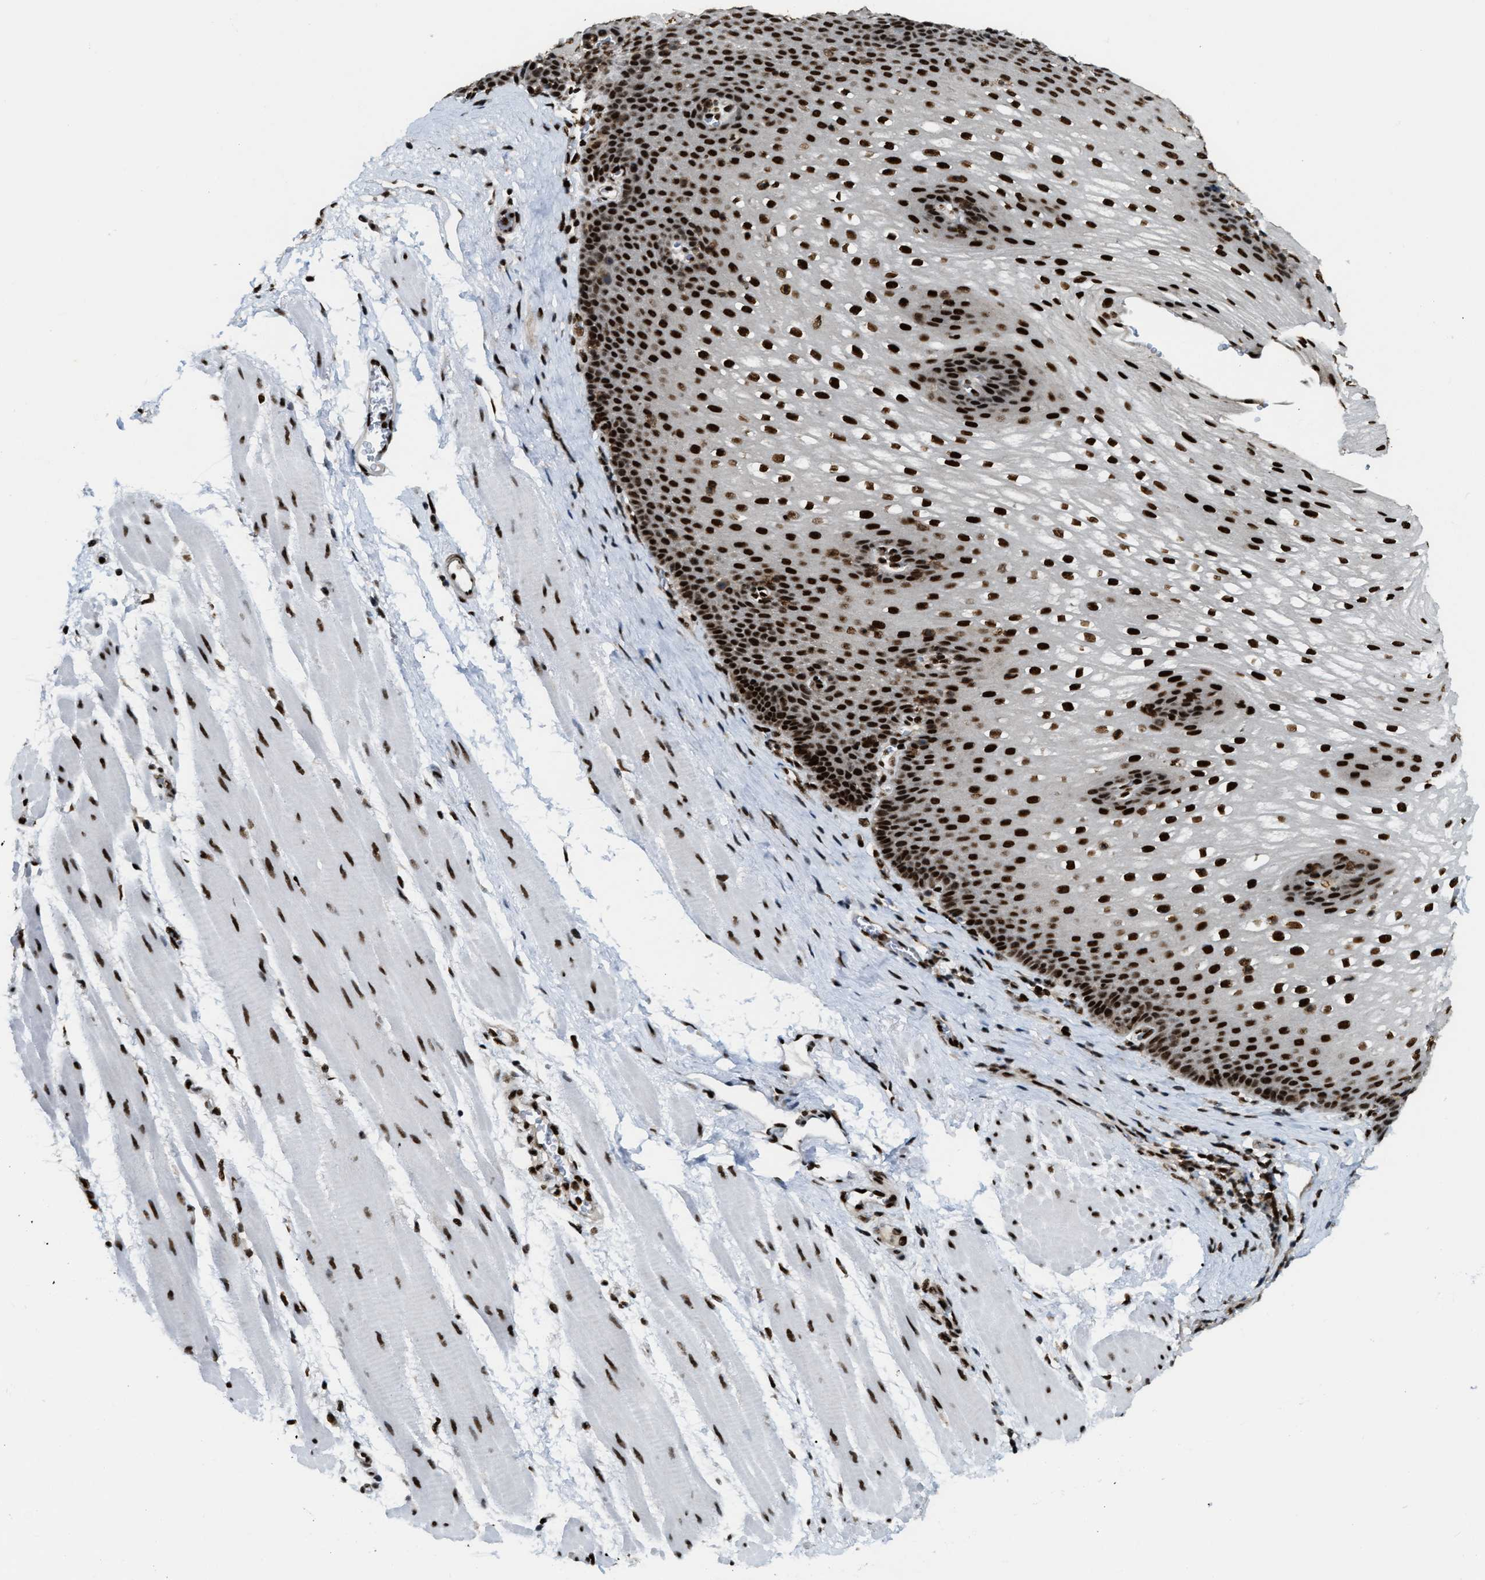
{"staining": {"intensity": "strong", "quantity": ">75%", "location": "nuclear"}, "tissue": "esophagus", "cell_type": "Squamous epithelial cells", "image_type": "normal", "snomed": [{"axis": "morphology", "description": "Normal tissue, NOS"}, {"axis": "topography", "description": "Esophagus"}], "caption": "The photomicrograph displays a brown stain indicating the presence of a protein in the nuclear of squamous epithelial cells in esophagus.", "gene": "NUMA1", "patient": {"sex": "male", "age": 48}}